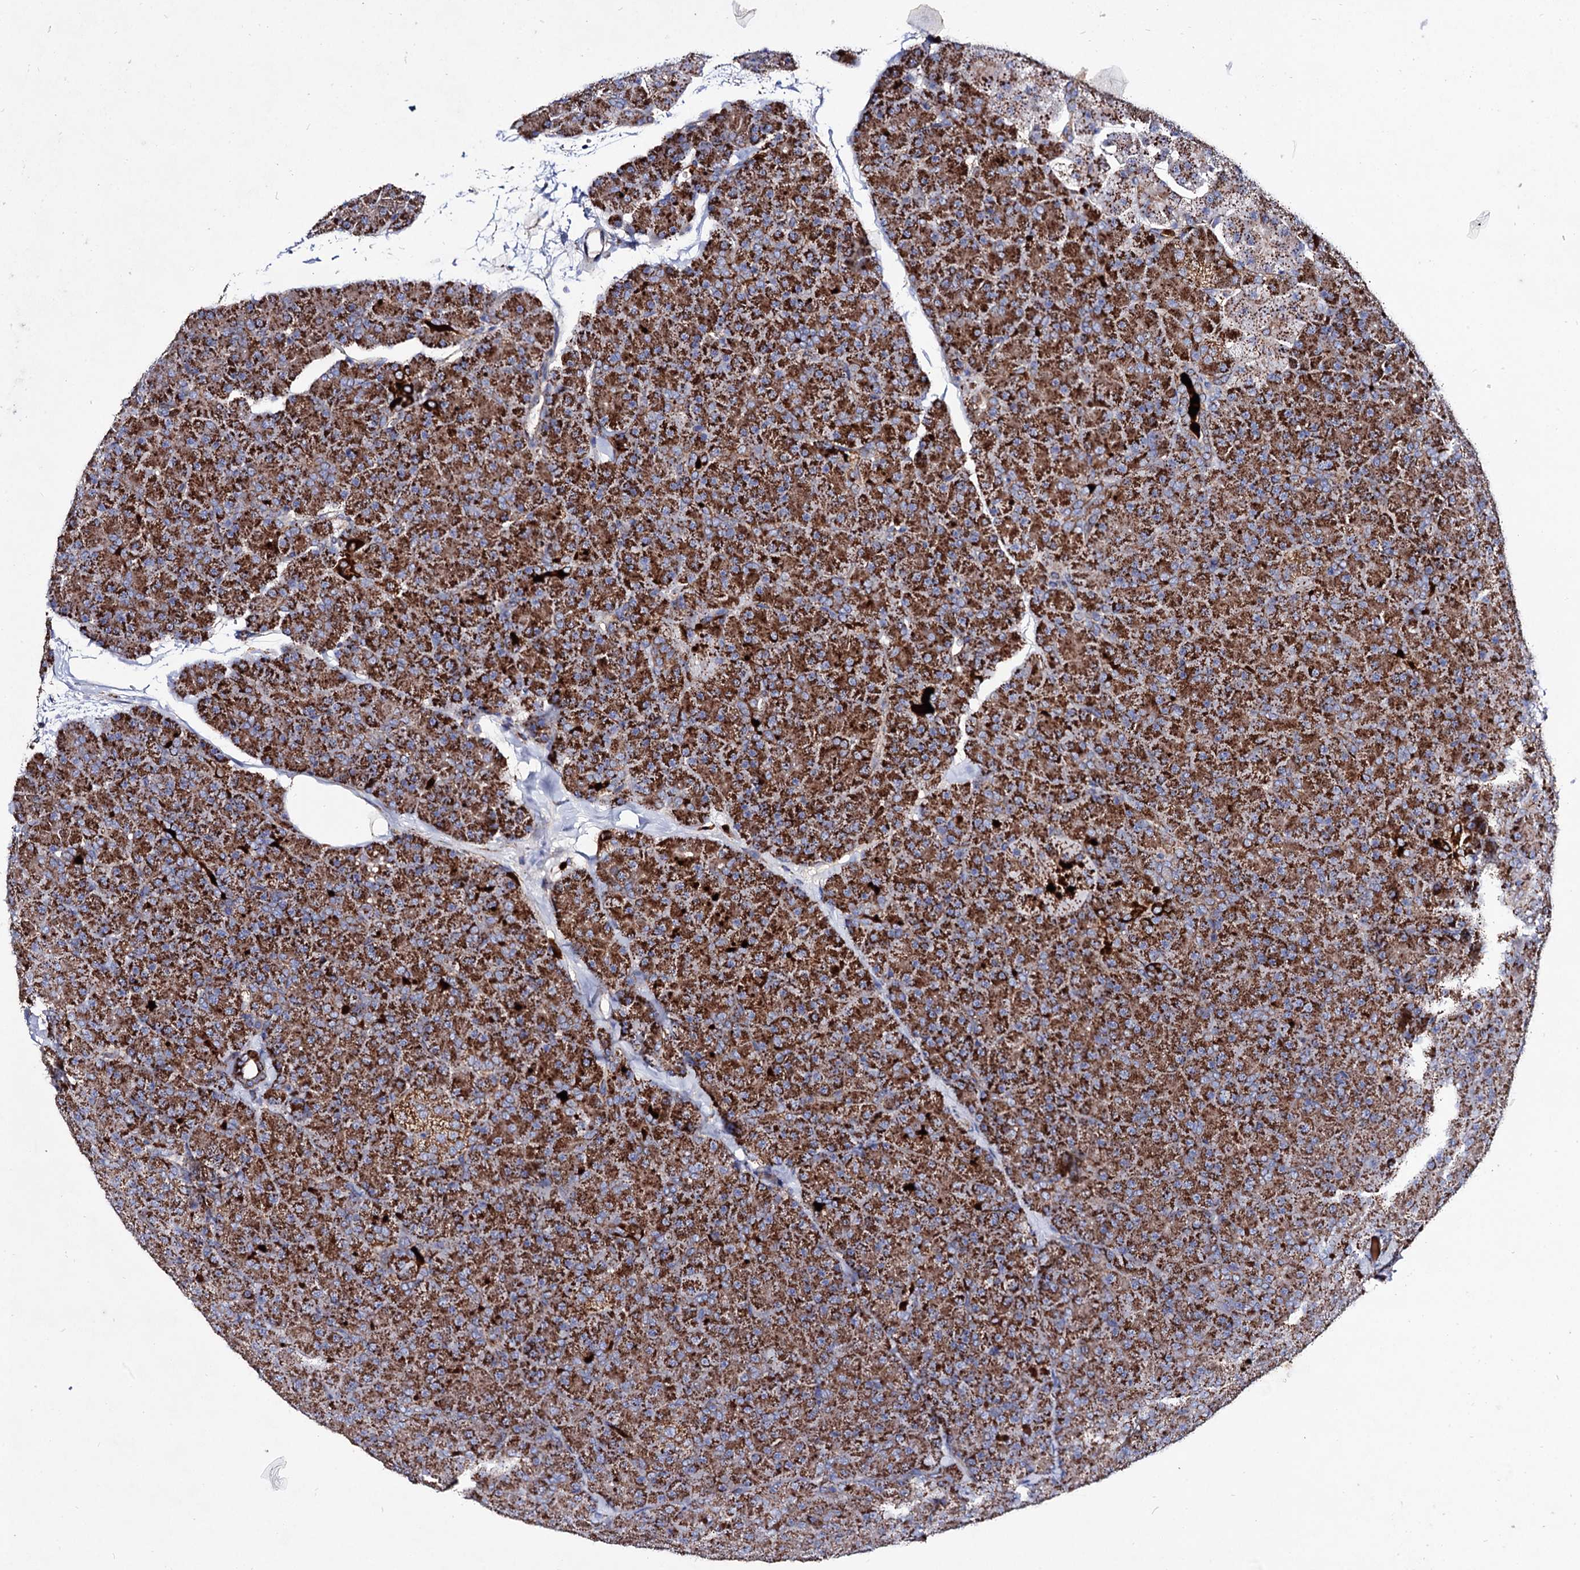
{"staining": {"intensity": "strong", "quantity": ">75%", "location": "cytoplasmic/membranous"}, "tissue": "pancreas", "cell_type": "Exocrine glandular cells", "image_type": "normal", "snomed": [{"axis": "morphology", "description": "Normal tissue, NOS"}, {"axis": "topography", "description": "Pancreas"}], "caption": "An IHC histopathology image of unremarkable tissue is shown. Protein staining in brown labels strong cytoplasmic/membranous positivity in pancreas within exocrine glandular cells. The staining was performed using DAB, with brown indicating positive protein expression. Nuclei are stained blue with hematoxylin.", "gene": "ACAD9", "patient": {"sex": "male", "age": 36}}